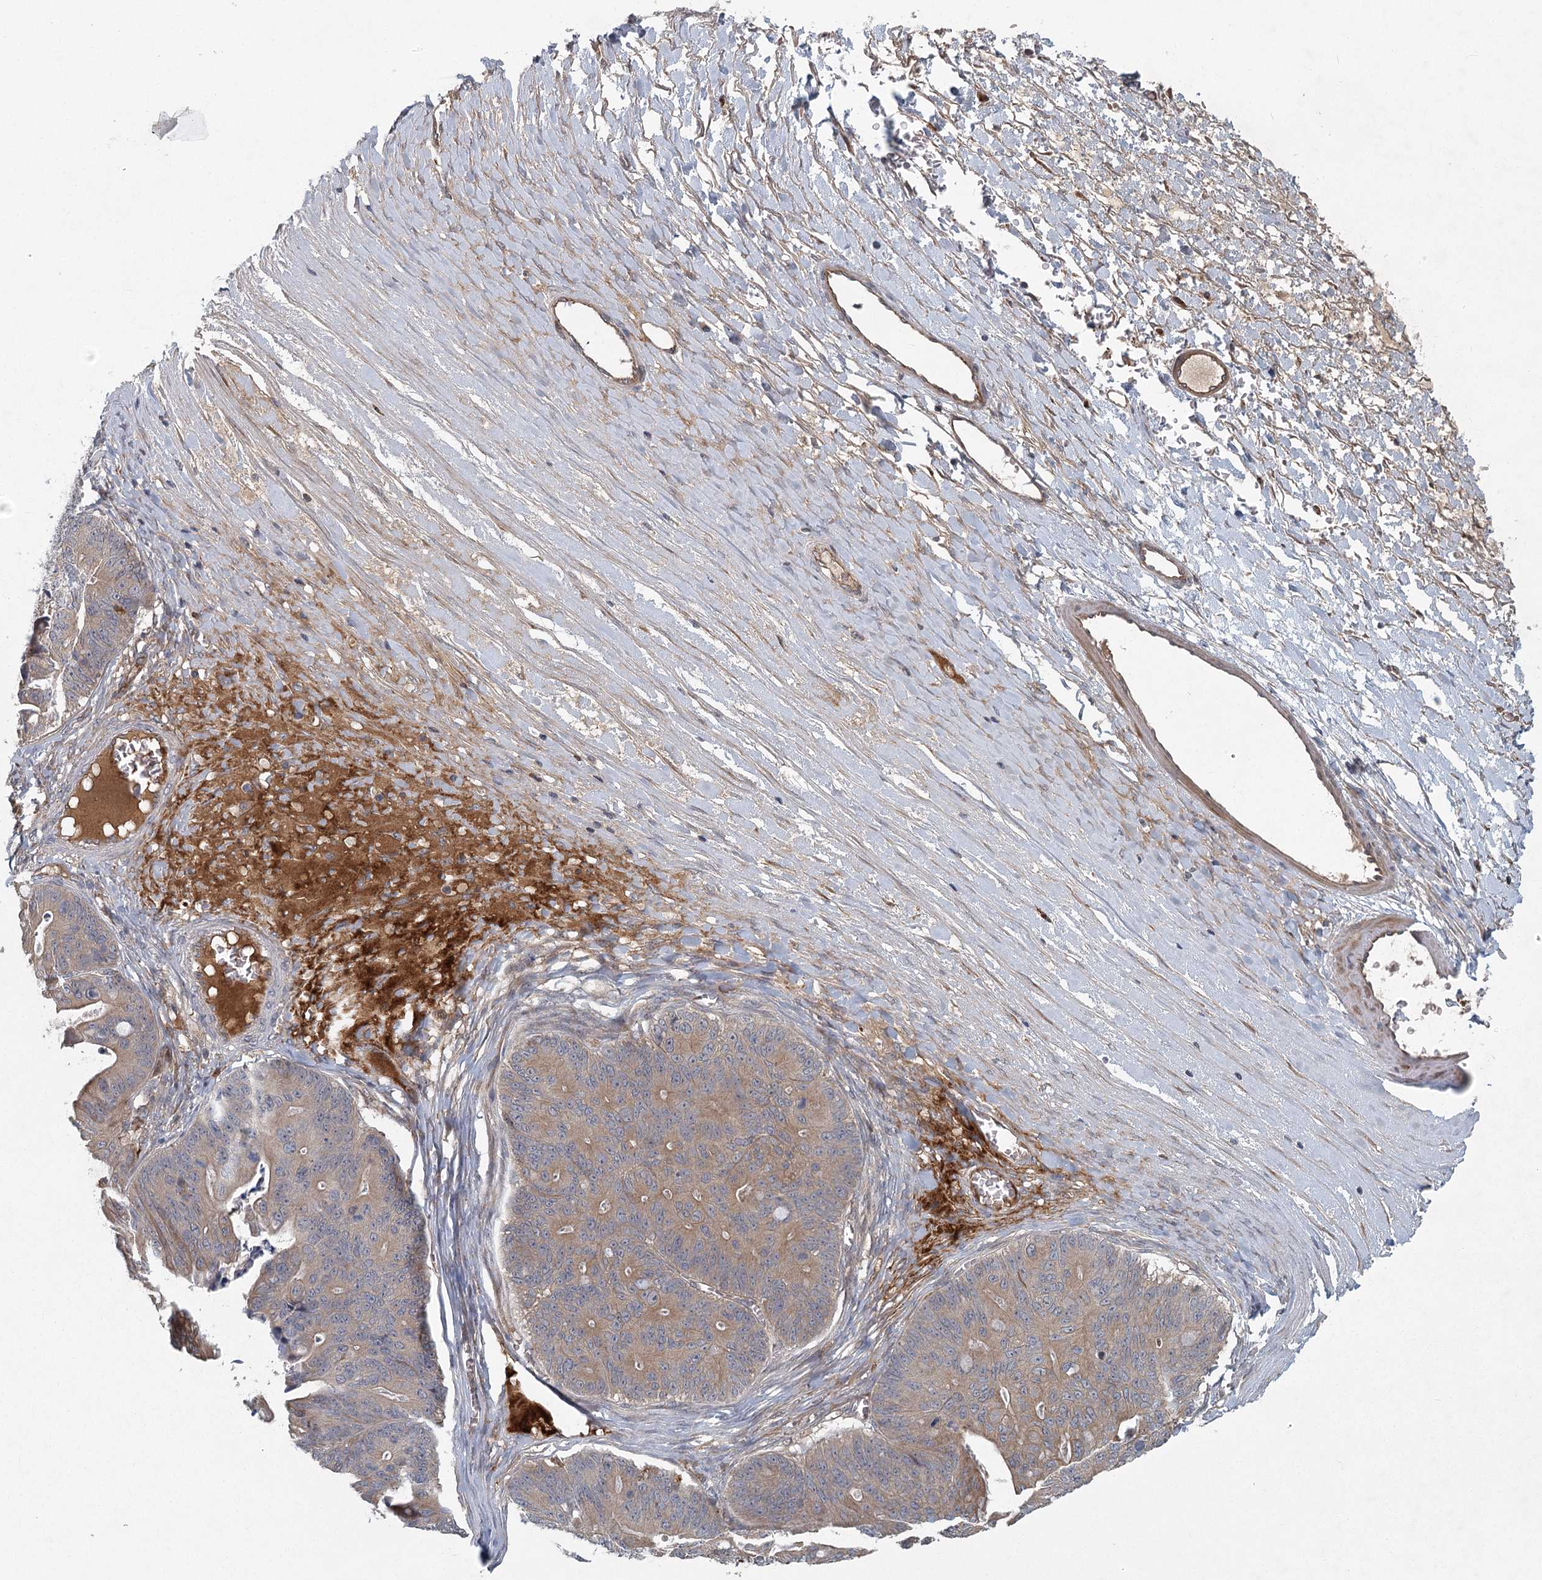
{"staining": {"intensity": "moderate", "quantity": ">75%", "location": "cytoplasmic/membranous"}, "tissue": "ovarian cancer", "cell_type": "Tumor cells", "image_type": "cancer", "snomed": [{"axis": "morphology", "description": "Cystadenocarcinoma, mucinous, NOS"}, {"axis": "topography", "description": "Ovary"}], "caption": "DAB (3,3'-diaminobenzidine) immunohistochemical staining of mucinous cystadenocarcinoma (ovarian) reveals moderate cytoplasmic/membranous protein positivity in approximately >75% of tumor cells.", "gene": "LRRC14B", "patient": {"sex": "female", "age": 37}}